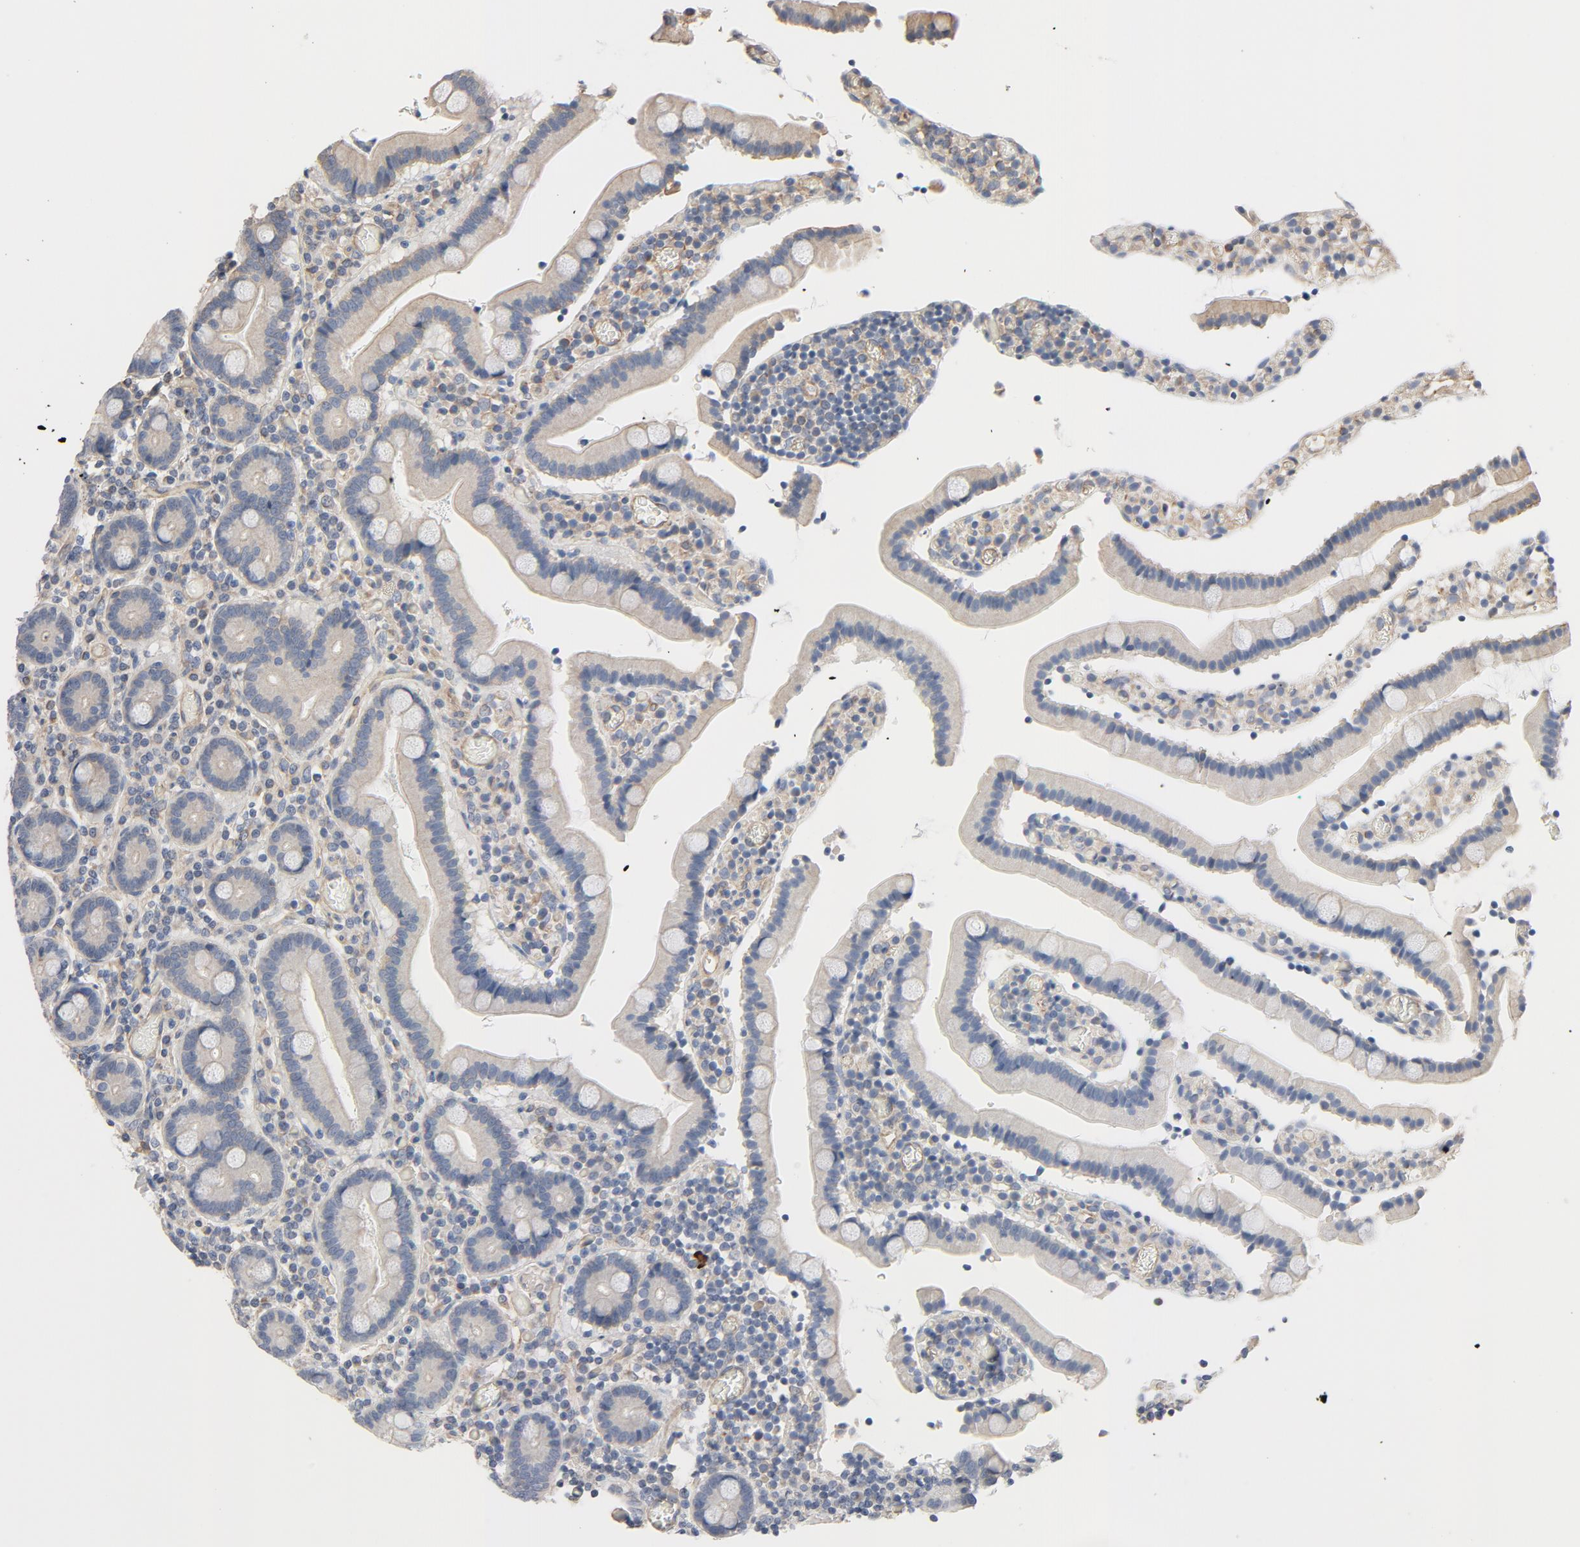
{"staining": {"intensity": "moderate", "quantity": "25%-75%", "location": "cytoplasmic/membranous"}, "tissue": "duodenum", "cell_type": "Glandular cells", "image_type": "normal", "snomed": [{"axis": "morphology", "description": "Normal tissue, NOS"}, {"axis": "topography", "description": "Duodenum"}], "caption": "High-magnification brightfield microscopy of unremarkable duodenum stained with DAB (brown) and counterstained with hematoxylin (blue). glandular cells exhibit moderate cytoplasmic/membranous expression is present in about25%-75% of cells. Immunohistochemistry (ihc) stains the protein in brown and the nuclei are stained blue.", "gene": "TRIOBP", "patient": {"sex": "female", "age": 53}}